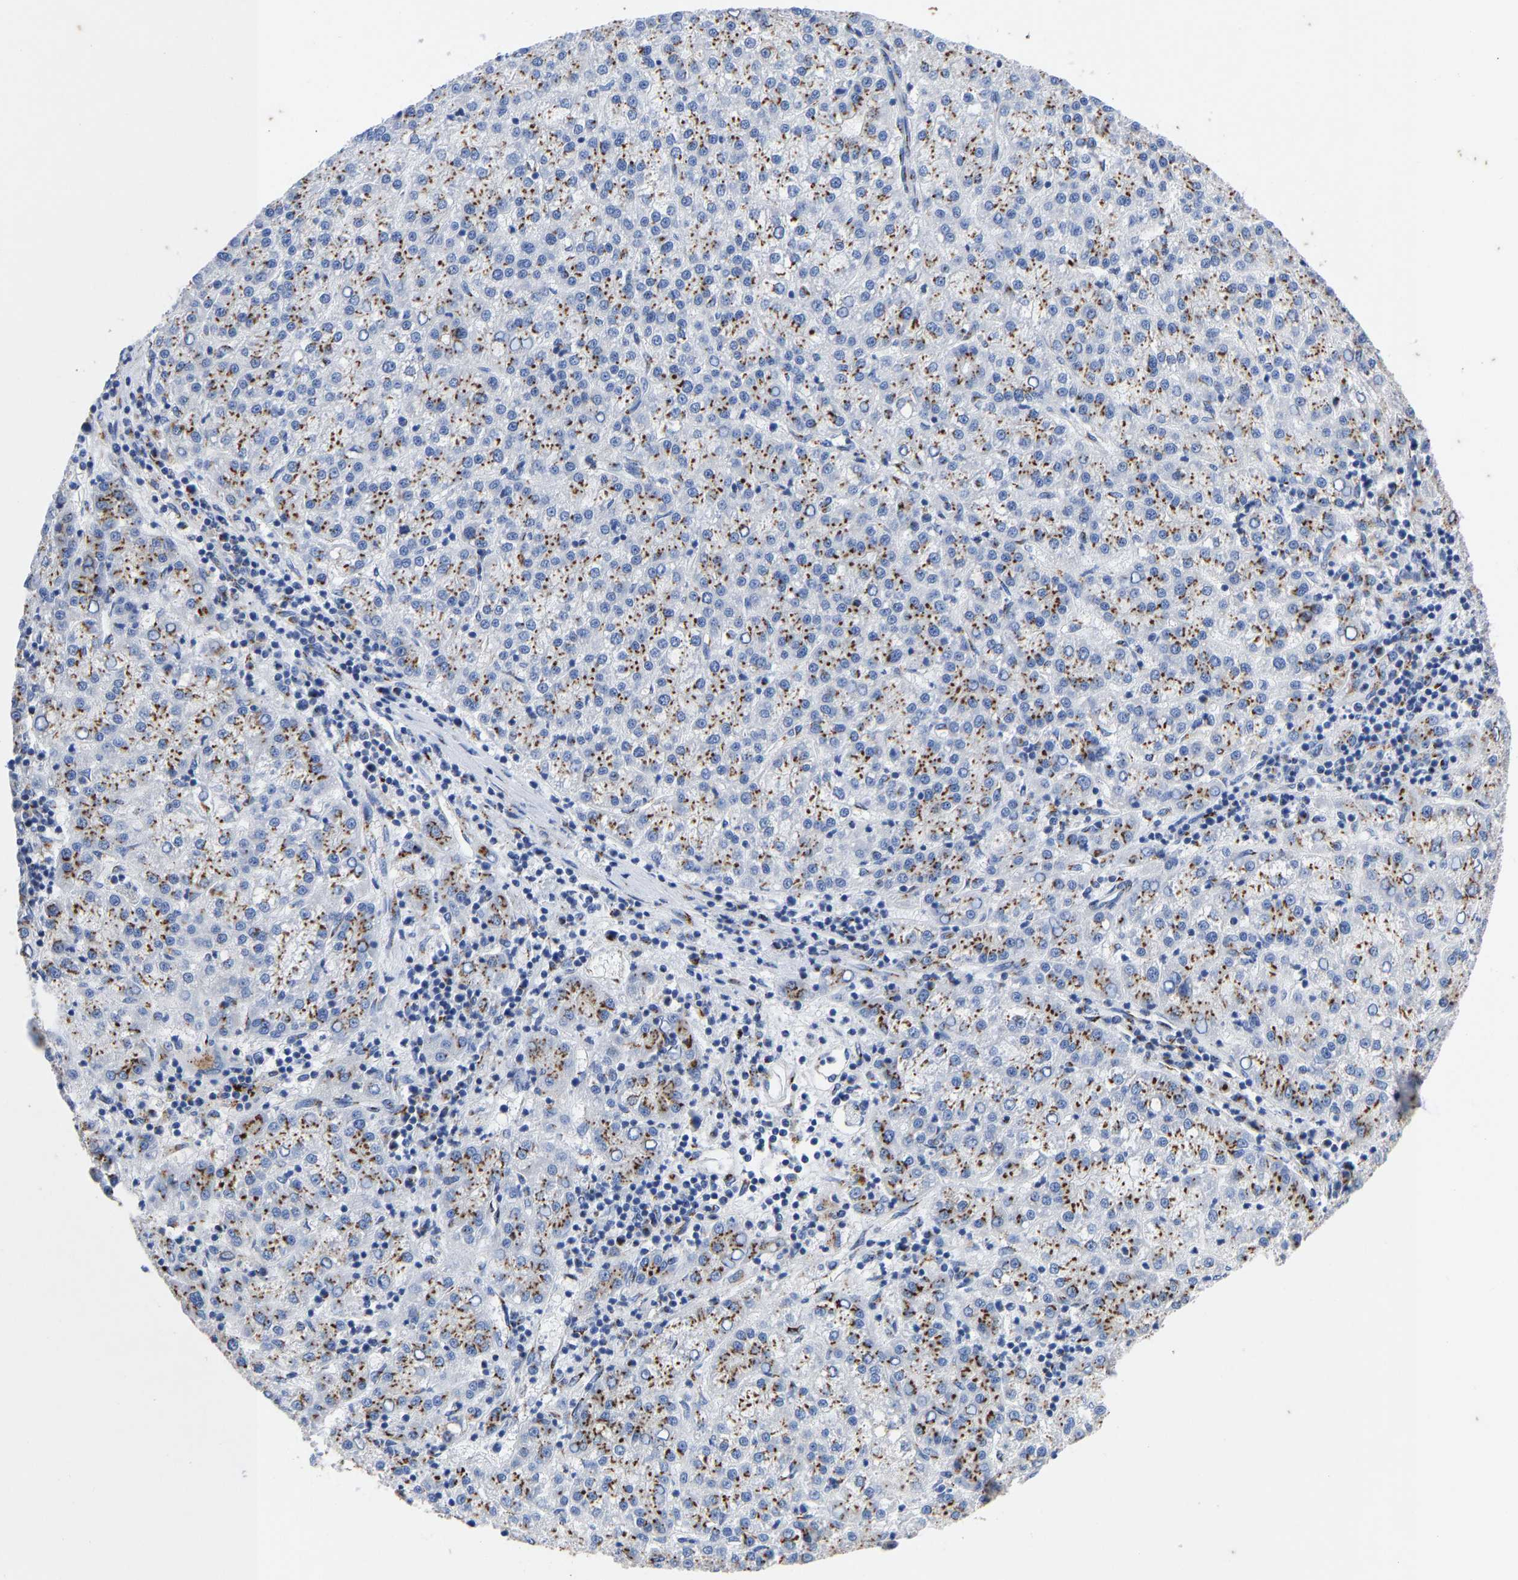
{"staining": {"intensity": "moderate", "quantity": "25%-75%", "location": "cytoplasmic/membranous"}, "tissue": "liver cancer", "cell_type": "Tumor cells", "image_type": "cancer", "snomed": [{"axis": "morphology", "description": "Carcinoma, Hepatocellular, NOS"}, {"axis": "topography", "description": "Liver"}], "caption": "Protein expression analysis of human hepatocellular carcinoma (liver) reveals moderate cytoplasmic/membranous positivity in approximately 25%-75% of tumor cells.", "gene": "TMEM87A", "patient": {"sex": "female", "age": 58}}